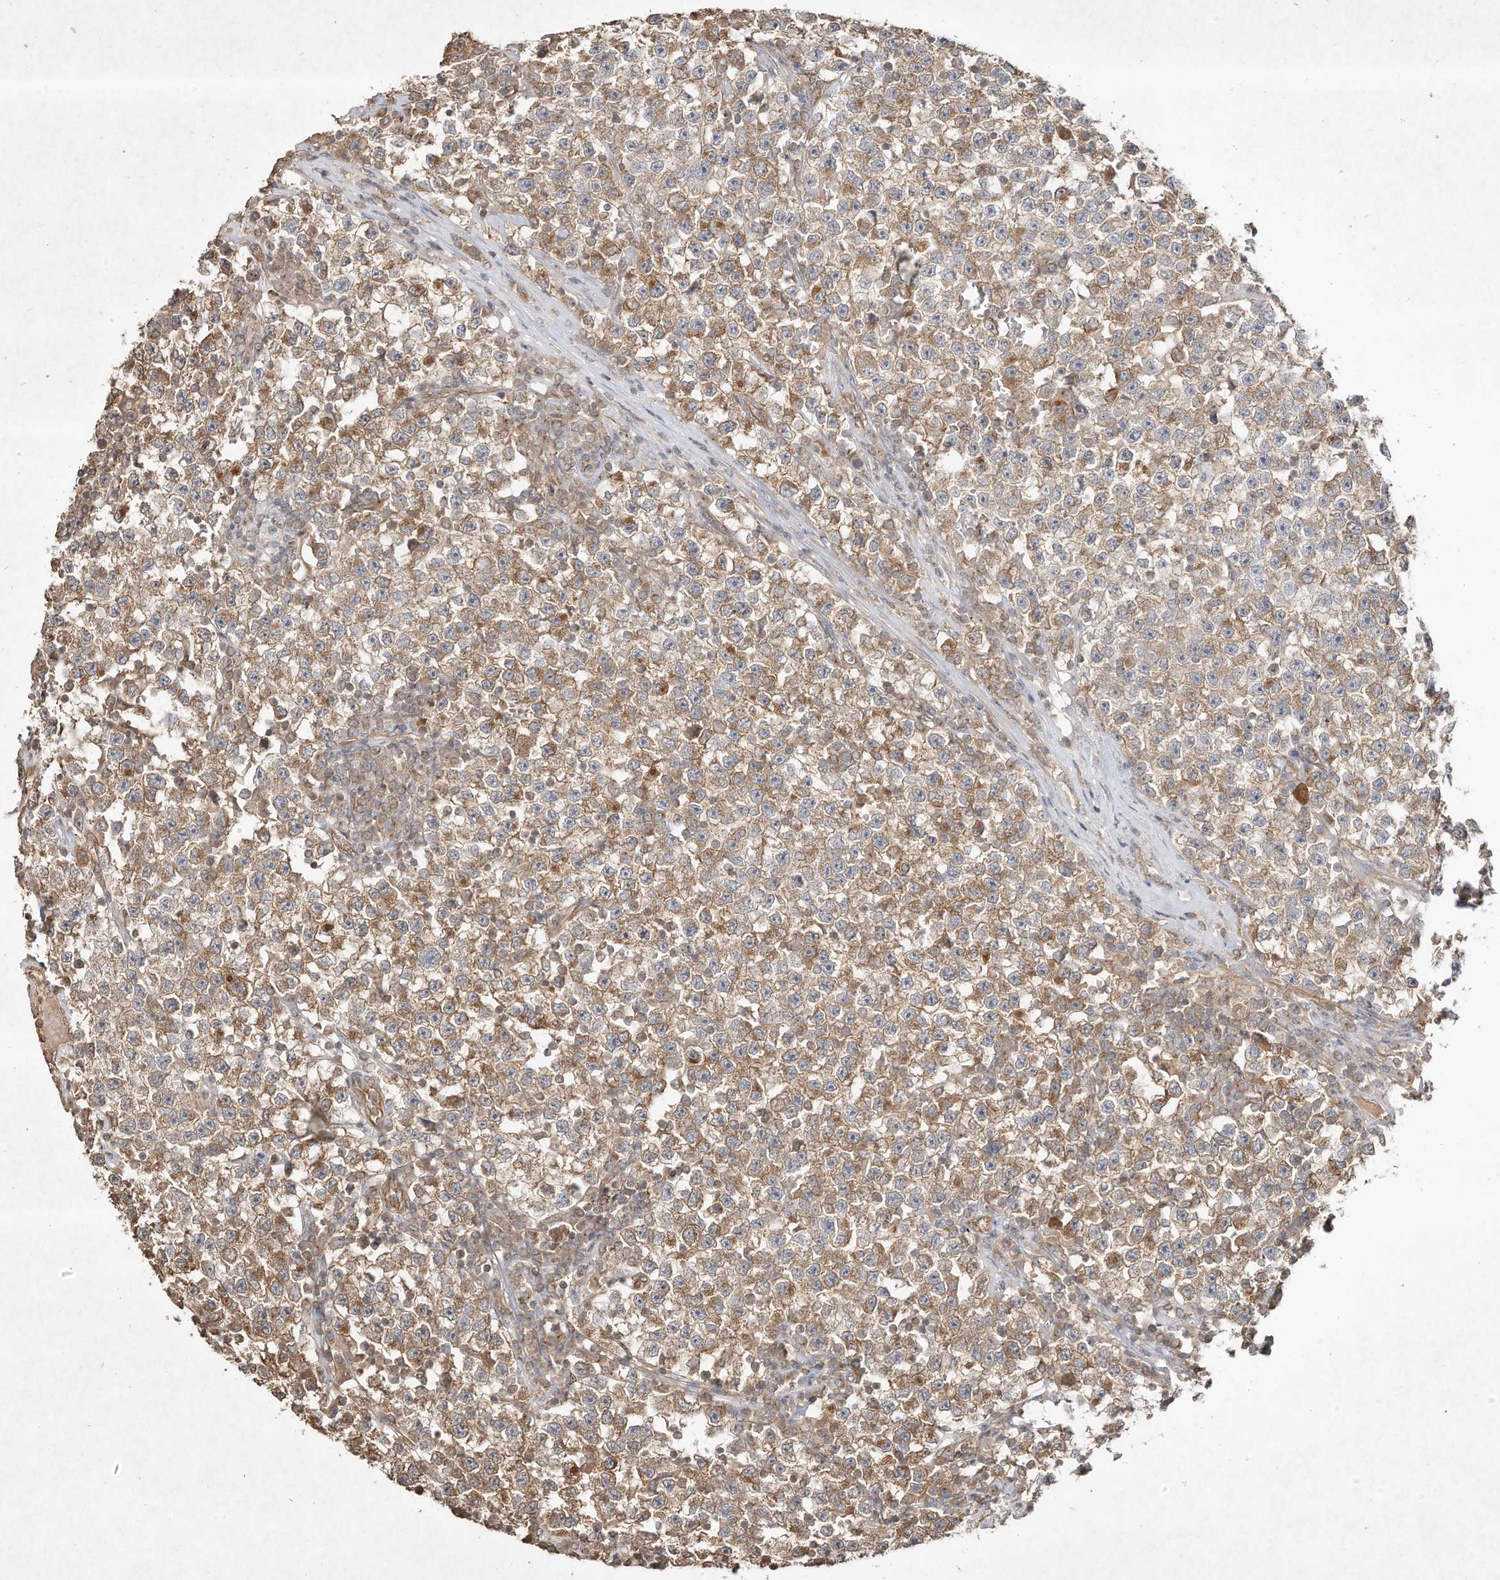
{"staining": {"intensity": "moderate", "quantity": ">75%", "location": "cytoplasmic/membranous"}, "tissue": "testis cancer", "cell_type": "Tumor cells", "image_type": "cancer", "snomed": [{"axis": "morphology", "description": "Seminoma, NOS"}, {"axis": "topography", "description": "Testis"}], "caption": "Immunohistochemical staining of human testis cancer (seminoma) shows medium levels of moderate cytoplasmic/membranous protein positivity in about >75% of tumor cells.", "gene": "DYNC1I2", "patient": {"sex": "male", "age": 22}}